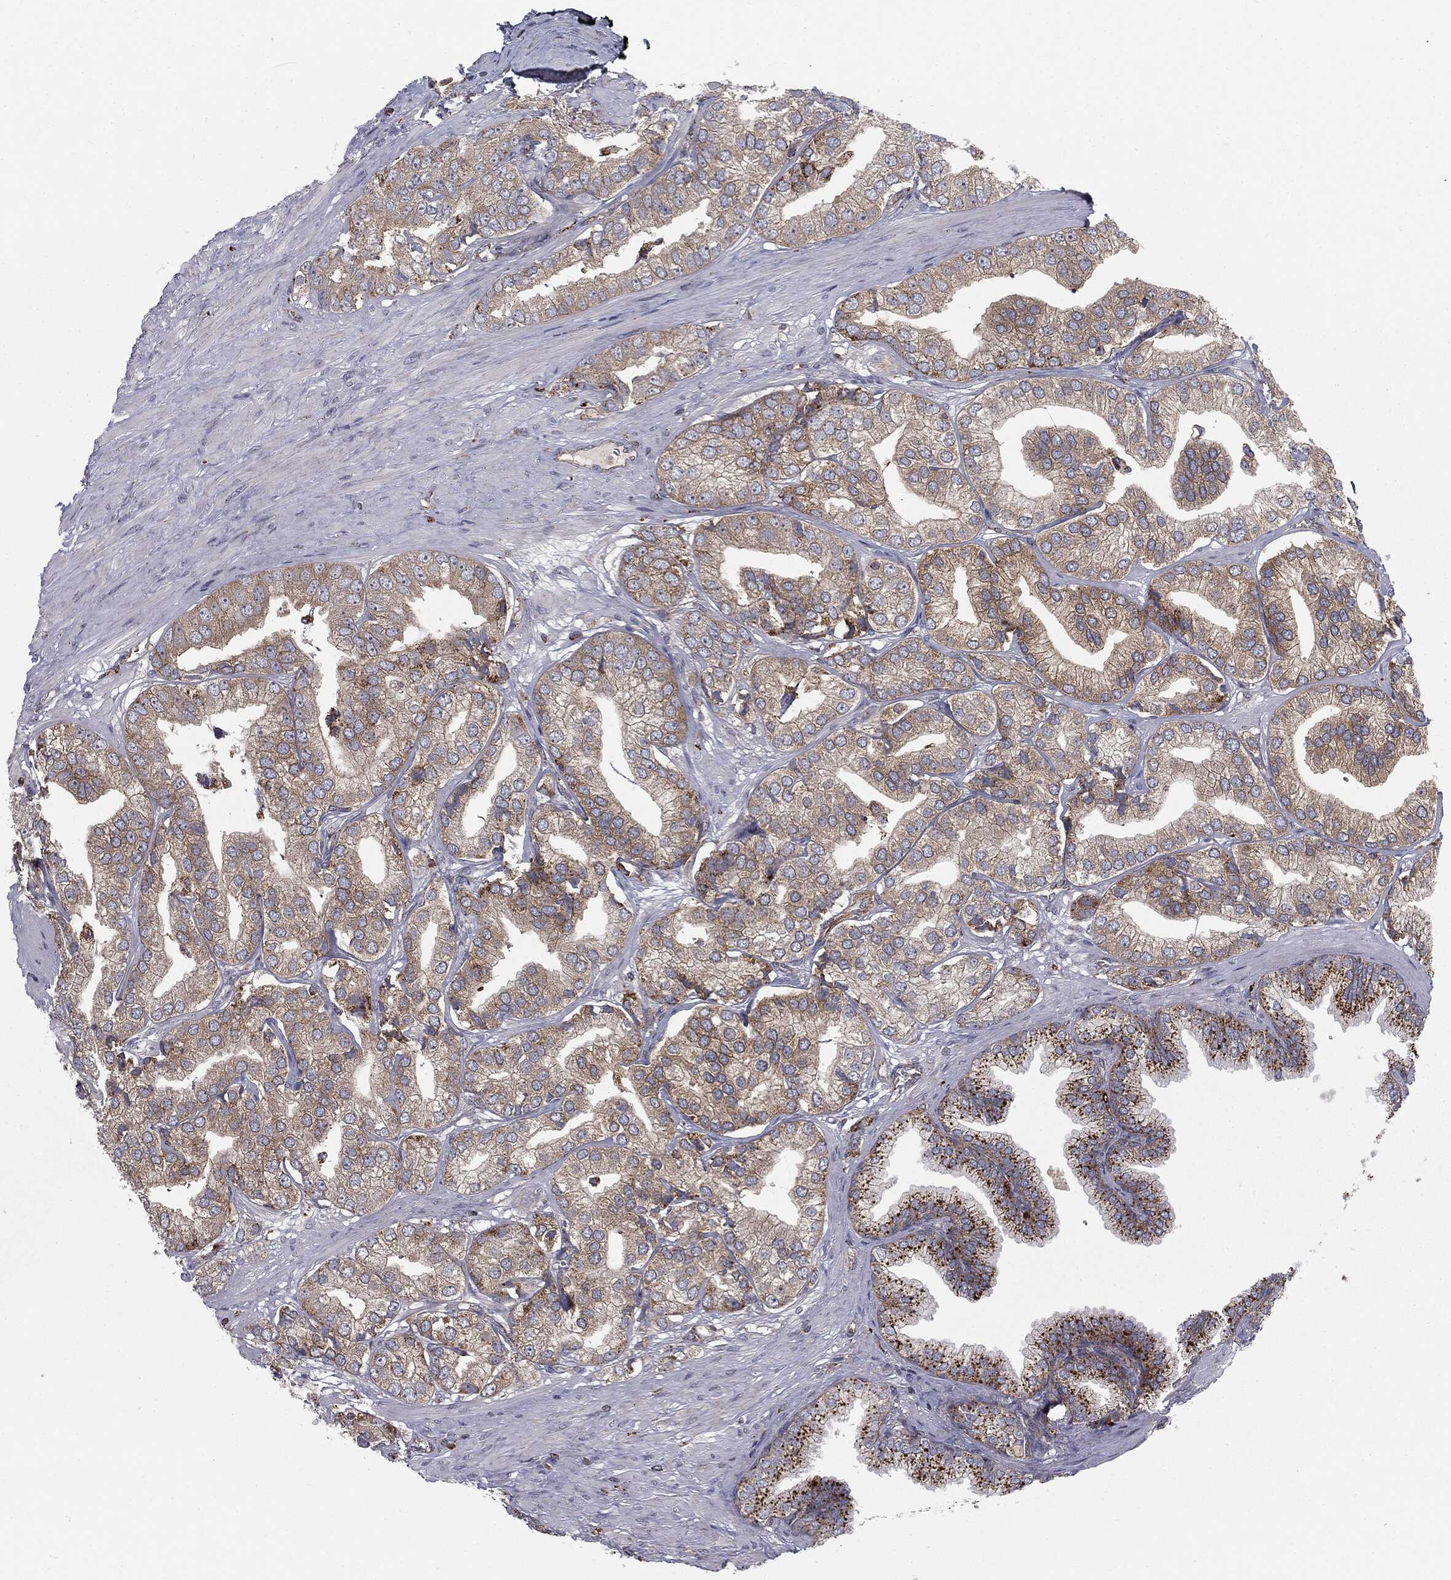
{"staining": {"intensity": "weak", "quantity": ">75%", "location": "cytoplasmic/membranous"}, "tissue": "prostate cancer", "cell_type": "Tumor cells", "image_type": "cancer", "snomed": [{"axis": "morphology", "description": "Adenocarcinoma, High grade"}, {"axis": "topography", "description": "Prostate"}], "caption": "Human prostate cancer stained for a protein (brown) exhibits weak cytoplasmic/membranous positive positivity in about >75% of tumor cells.", "gene": "CTSA", "patient": {"sex": "male", "age": 58}}